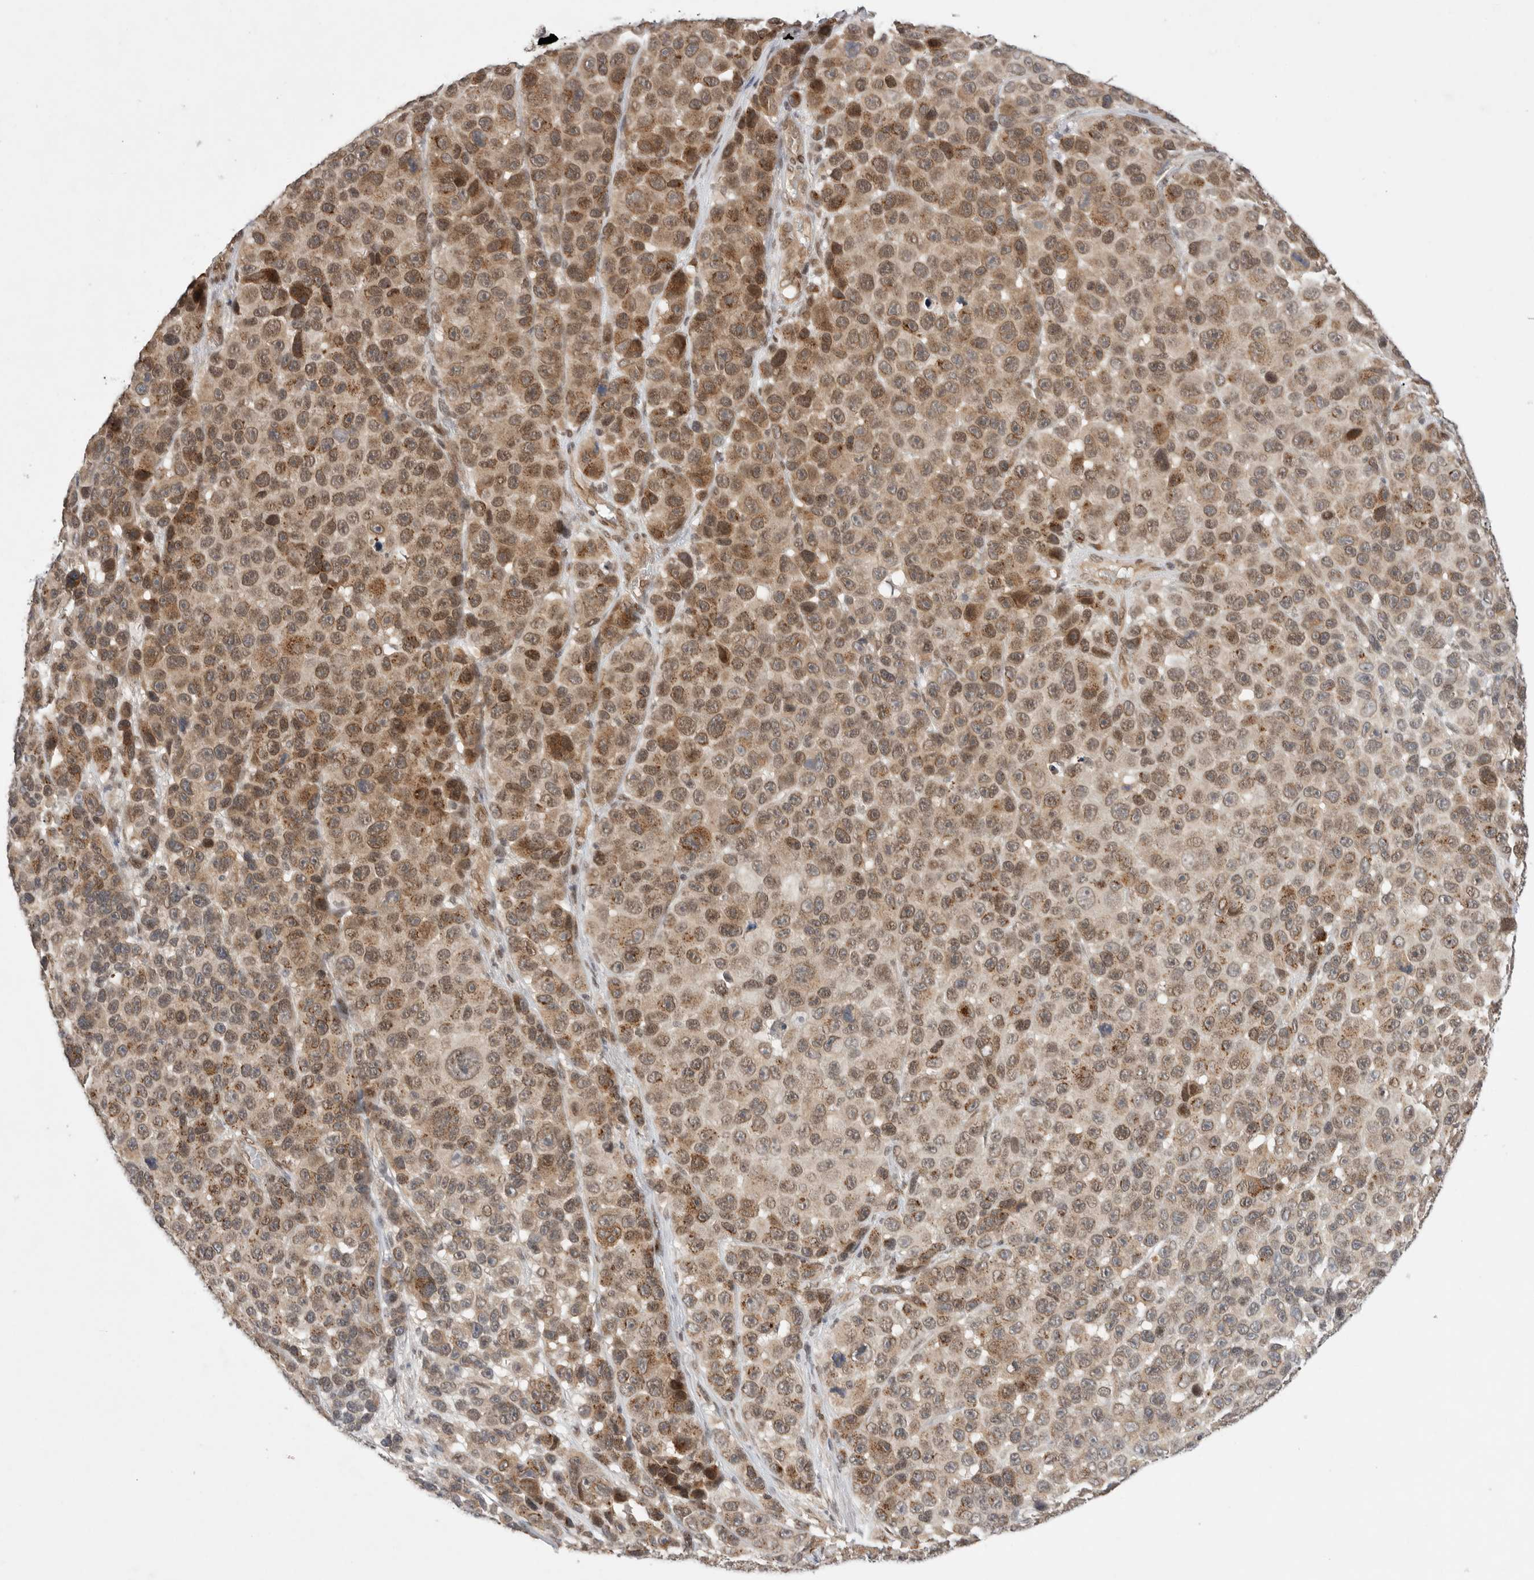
{"staining": {"intensity": "moderate", "quantity": ">75%", "location": "cytoplasmic/membranous,nuclear"}, "tissue": "melanoma", "cell_type": "Tumor cells", "image_type": "cancer", "snomed": [{"axis": "morphology", "description": "Malignant melanoma, NOS"}, {"axis": "topography", "description": "Skin"}], "caption": "Immunohistochemistry of melanoma reveals medium levels of moderate cytoplasmic/membranous and nuclear staining in about >75% of tumor cells.", "gene": "LEMD3", "patient": {"sex": "male", "age": 53}}